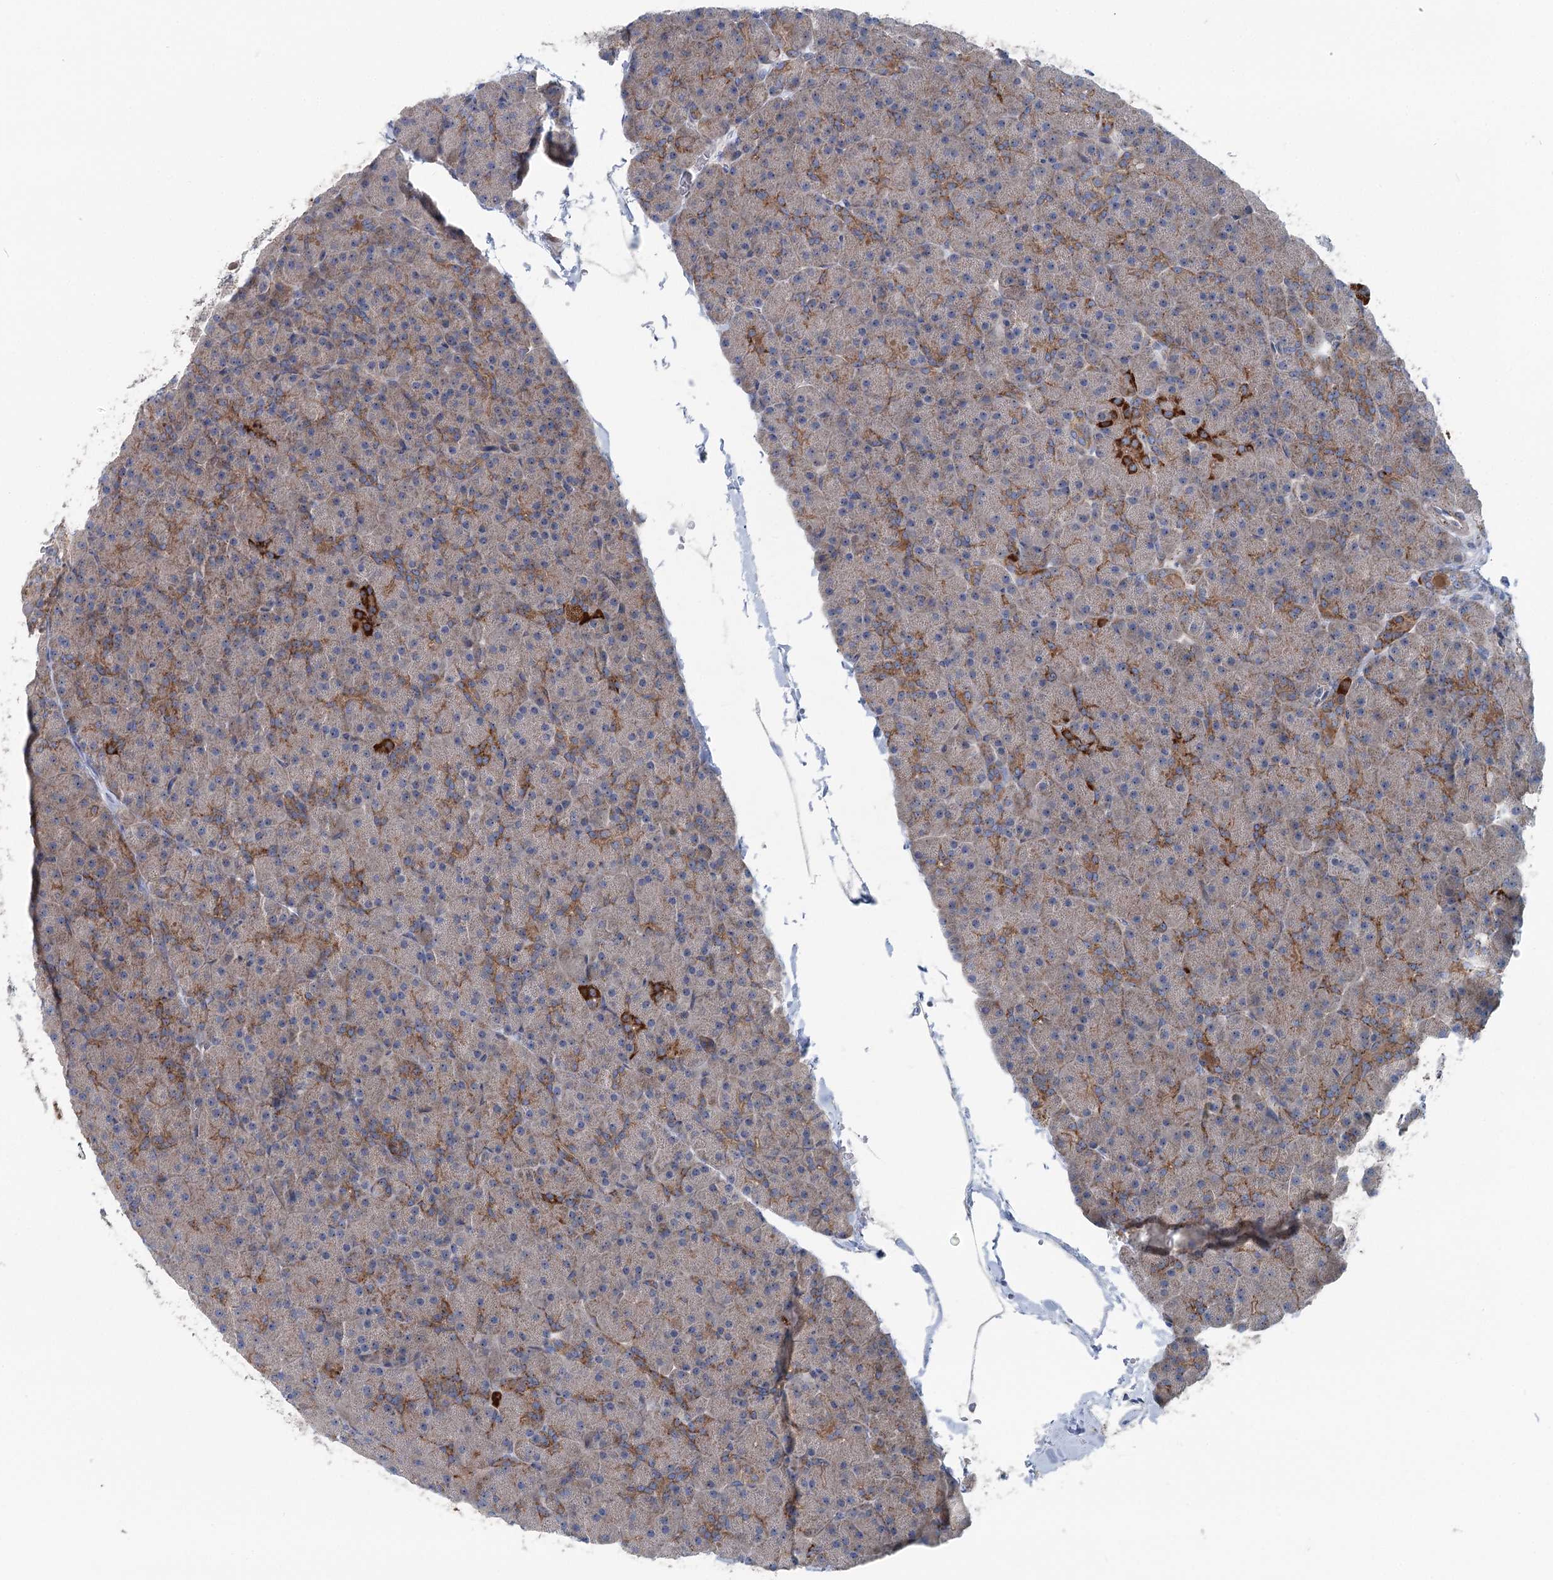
{"staining": {"intensity": "moderate", "quantity": "25%-75%", "location": "cytoplasmic/membranous"}, "tissue": "pancreas", "cell_type": "Exocrine glandular cells", "image_type": "normal", "snomed": [{"axis": "morphology", "description": "Normal tissue, NOS"}, {"axis": "topography", "description": "Pancreas"}], "caption": "Pancreas stained with a brown dye reveals moderate cytoplasmic/membranous positive positivity in approximately 25%-75% of exocrine glandular cells.", "gene": "MARK2", "patient": {"sex": "male", "age": 36}}